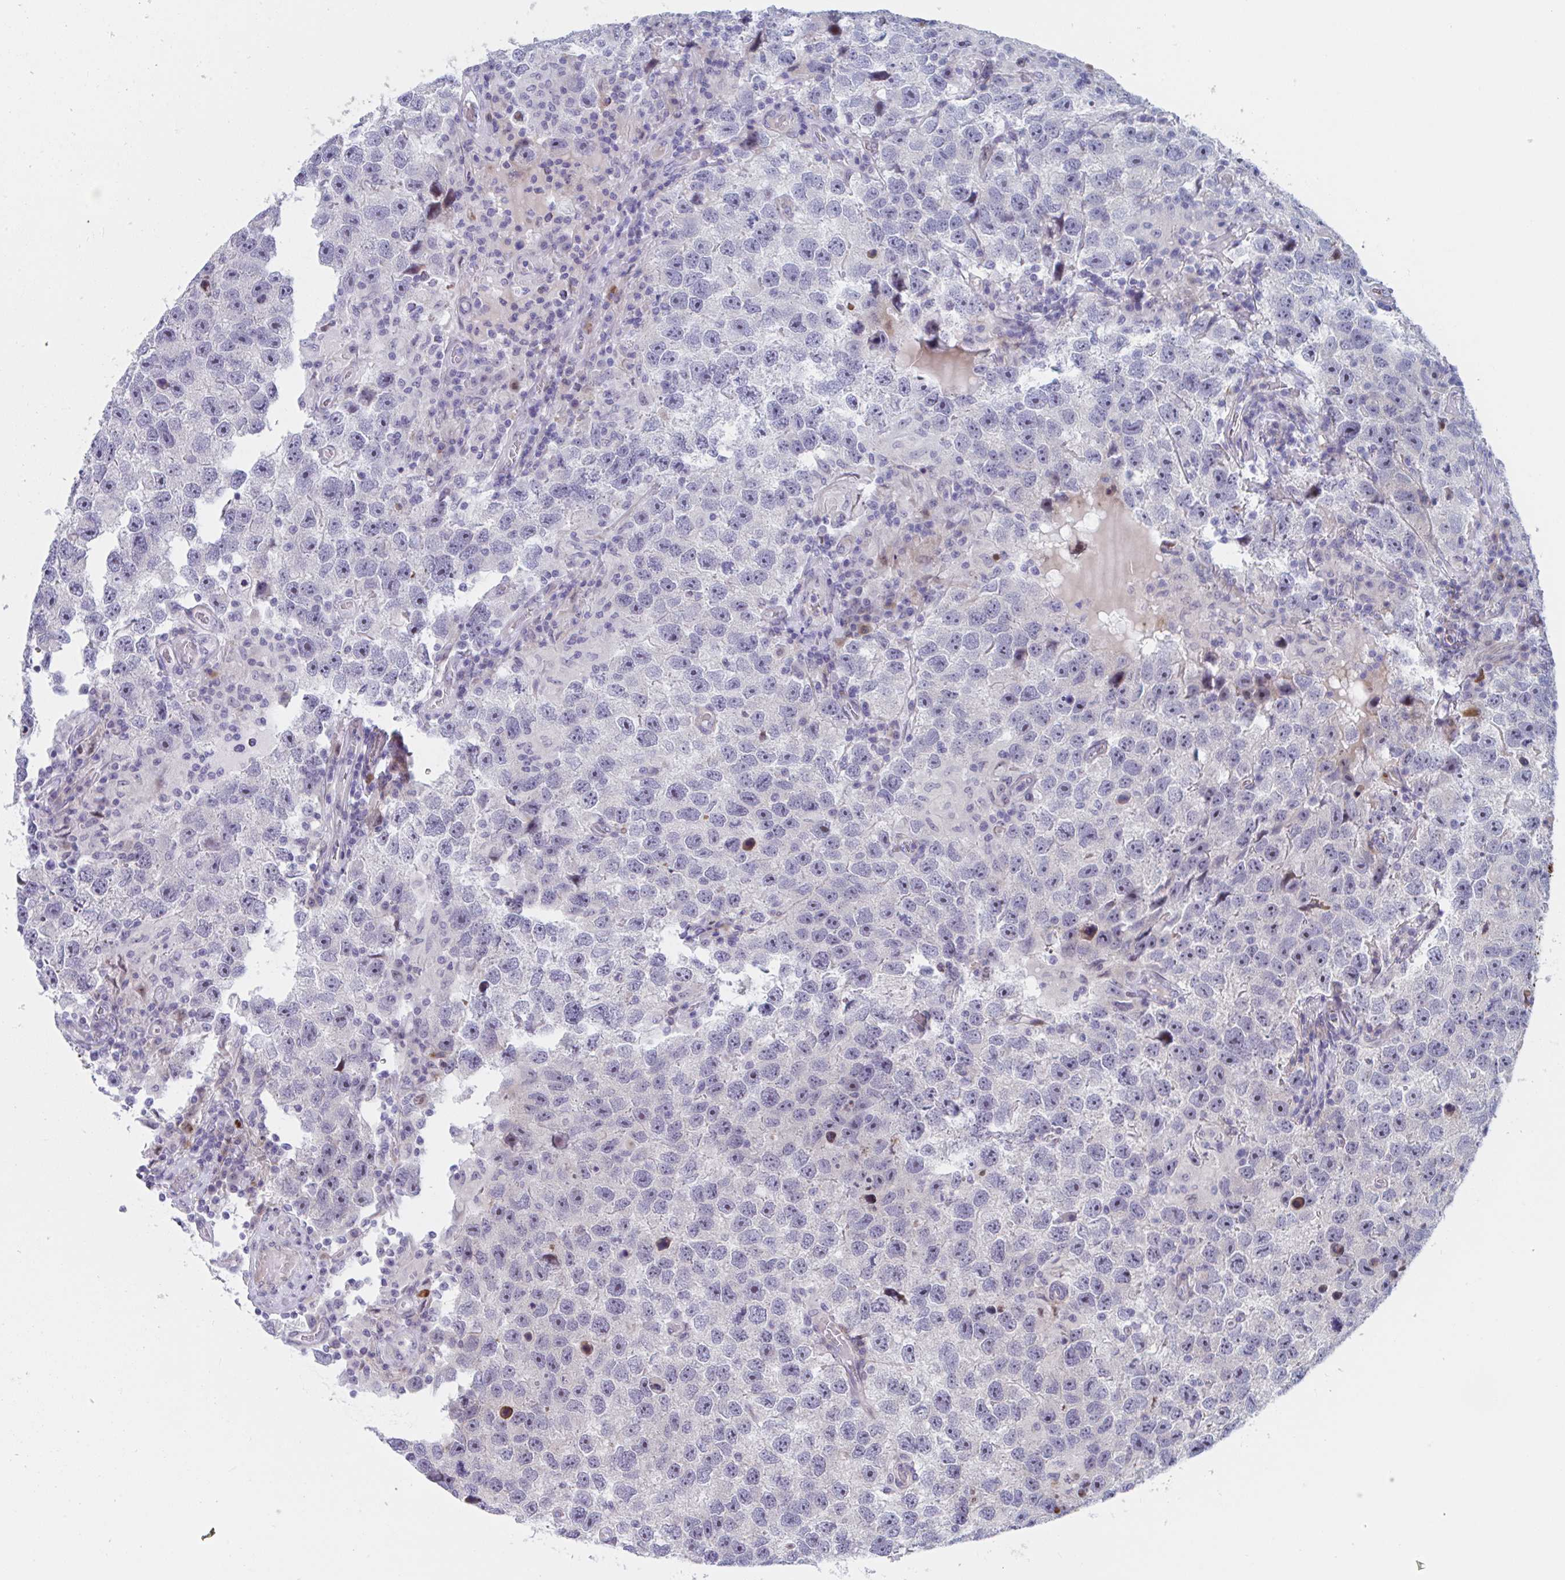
{"staining": {"intensity": "negative", "quantity": "none", "location": "none"}, "tissue": "testis cancer", "cell_type": "Tumor cells", "image_type": "cancer", "snomed": [{"axis": "morphology", "description": "Seminoma, NOS"}, {"axis": "topography", "description": "Testis"}], "caption": "Photomicrograph shows no significant protein positivity in tumor cells of testis cancer (seminoma).", "gene": "DUXA", "patient": {"sex": "male", "age": 26}}